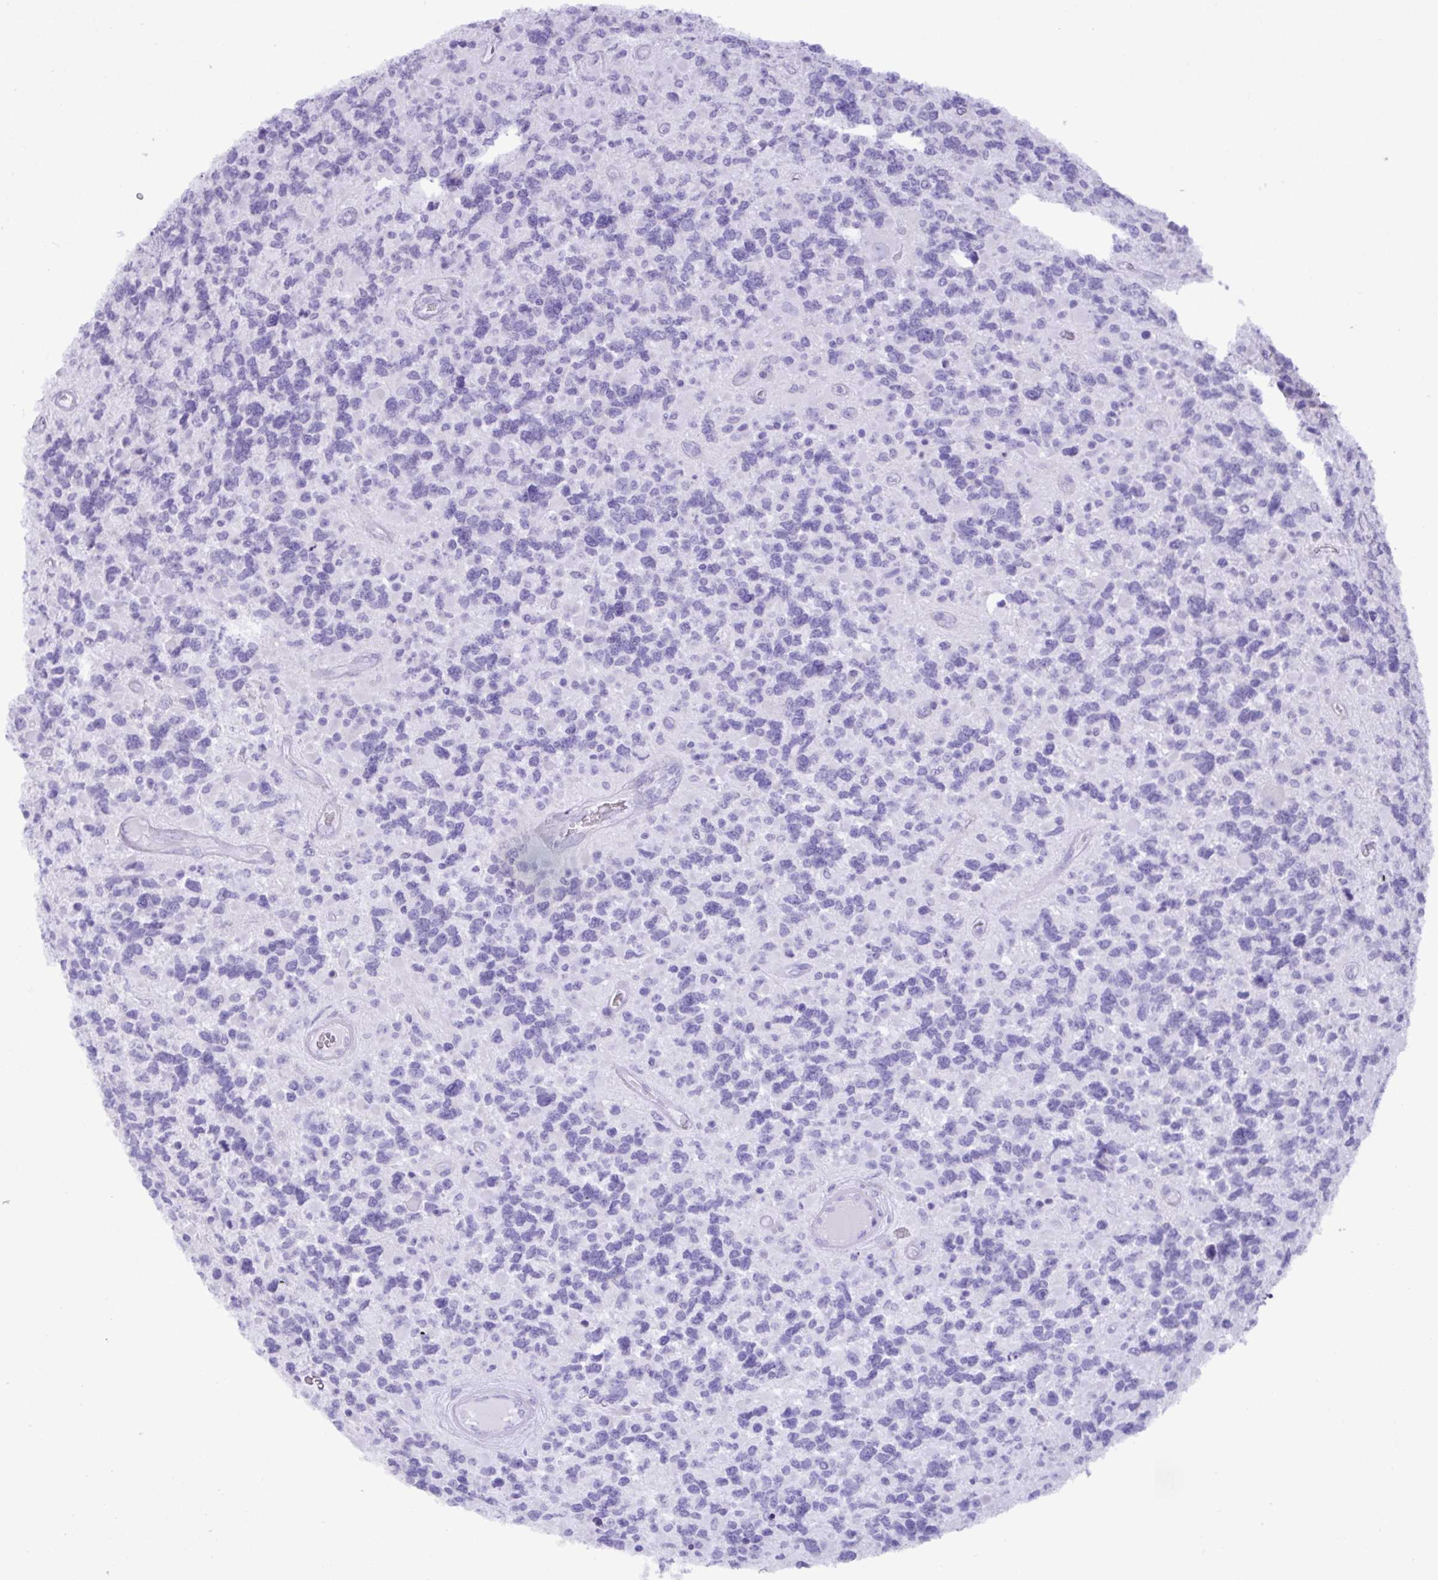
{"staining": {"intensity": "negative", "quantity": "none", "location": "none"}, "tissue": "glioma", "cell_type": "Tumor cells", "image_type": "cancer", "snomed": [{"axis": "morphology", "description": "Glioma, malignant, High grade"}, {"axis": "topography", "description": "Brain"}], "caption": "Immunohistochemistry (IHC) micrograph of human malignant glioma (high-grade) stained for a protein (brown), which reveals no expression in tumor cells.", "gene": "C4orf33", "patient": {"sex": "female", "age": 40}}